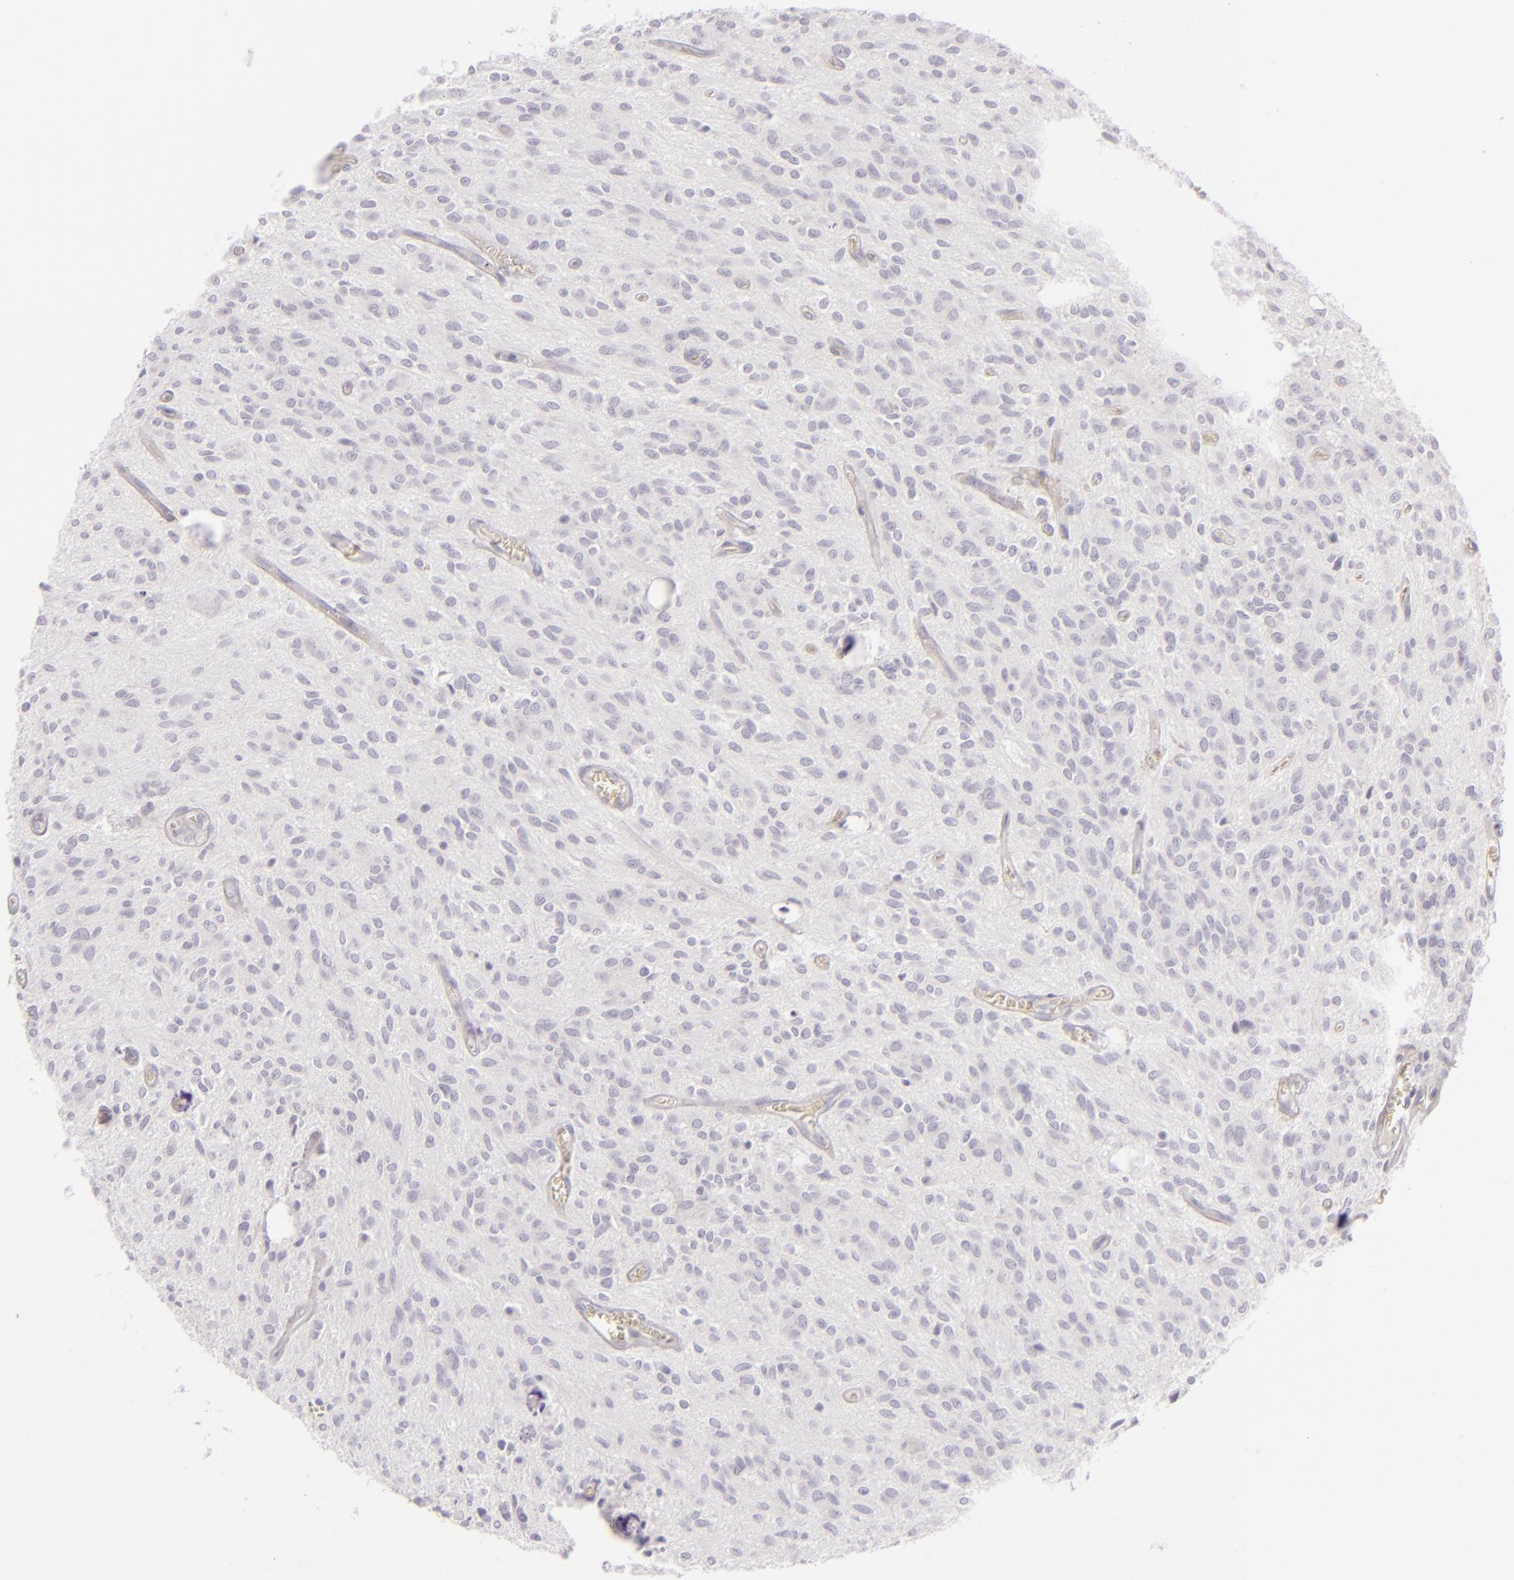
{"staining": {"intensity": "negative", "quantity": "none", "location": "none"}, "tissue": "glioma", "cell_type": "Tumor cells", "image_type": "cancer", "snomed": [{"axis": "morphology", "description": "Glioma, malignant, Low grade"}, {"axis": "topography", "description": "Brain"}], "caption": "Immunohistochemistry (IHC) micrograph of neoplastic tissue: malignant low-grade glioma stained with DAB (3,3'-diaminobenzidine) displays no significant protein staining in tumor cells.", "gene": "CDX2", "patient": {"sex": "female", "age": 15}}